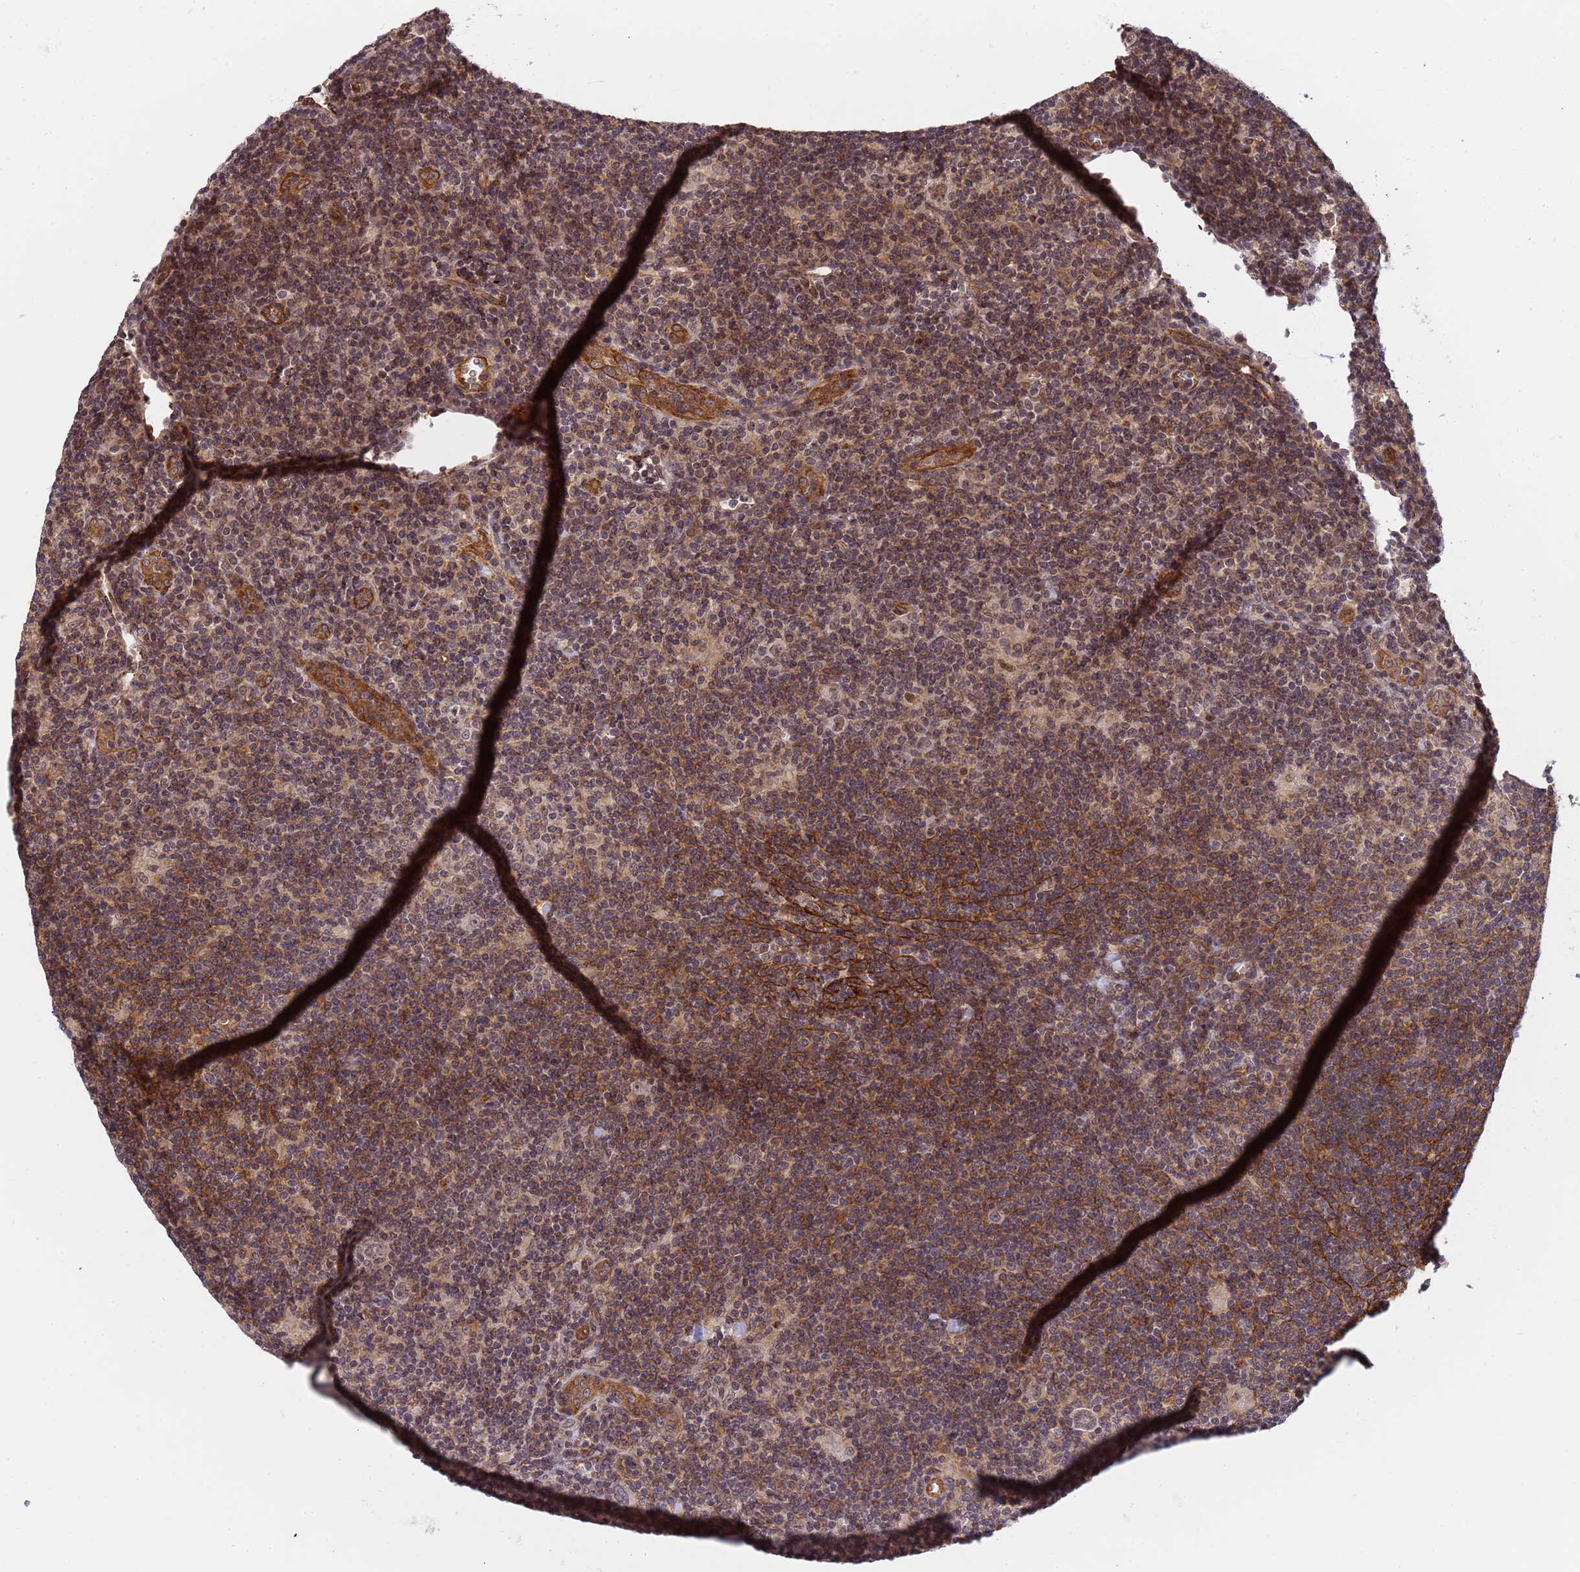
{"staining": {"intensity": "weak", "quantity": "25%-75%", "location": "nuclear"}, "tissue": "lymphoma", "cell_type": "Tumor cells", "image_type": "cancer", "snomed": [{"axis": "morphology", "description": "Hodgkin's disease, NOS"}, {"axis": "topography", "description": "Lymph node"}], "caption": "Protein staining demonstrates weak nuclear expression in approximately 25%-75% of tumor cells in lymphoma.", "gene": "EMC2", "patient": {"sex": "female", "age": 57}}